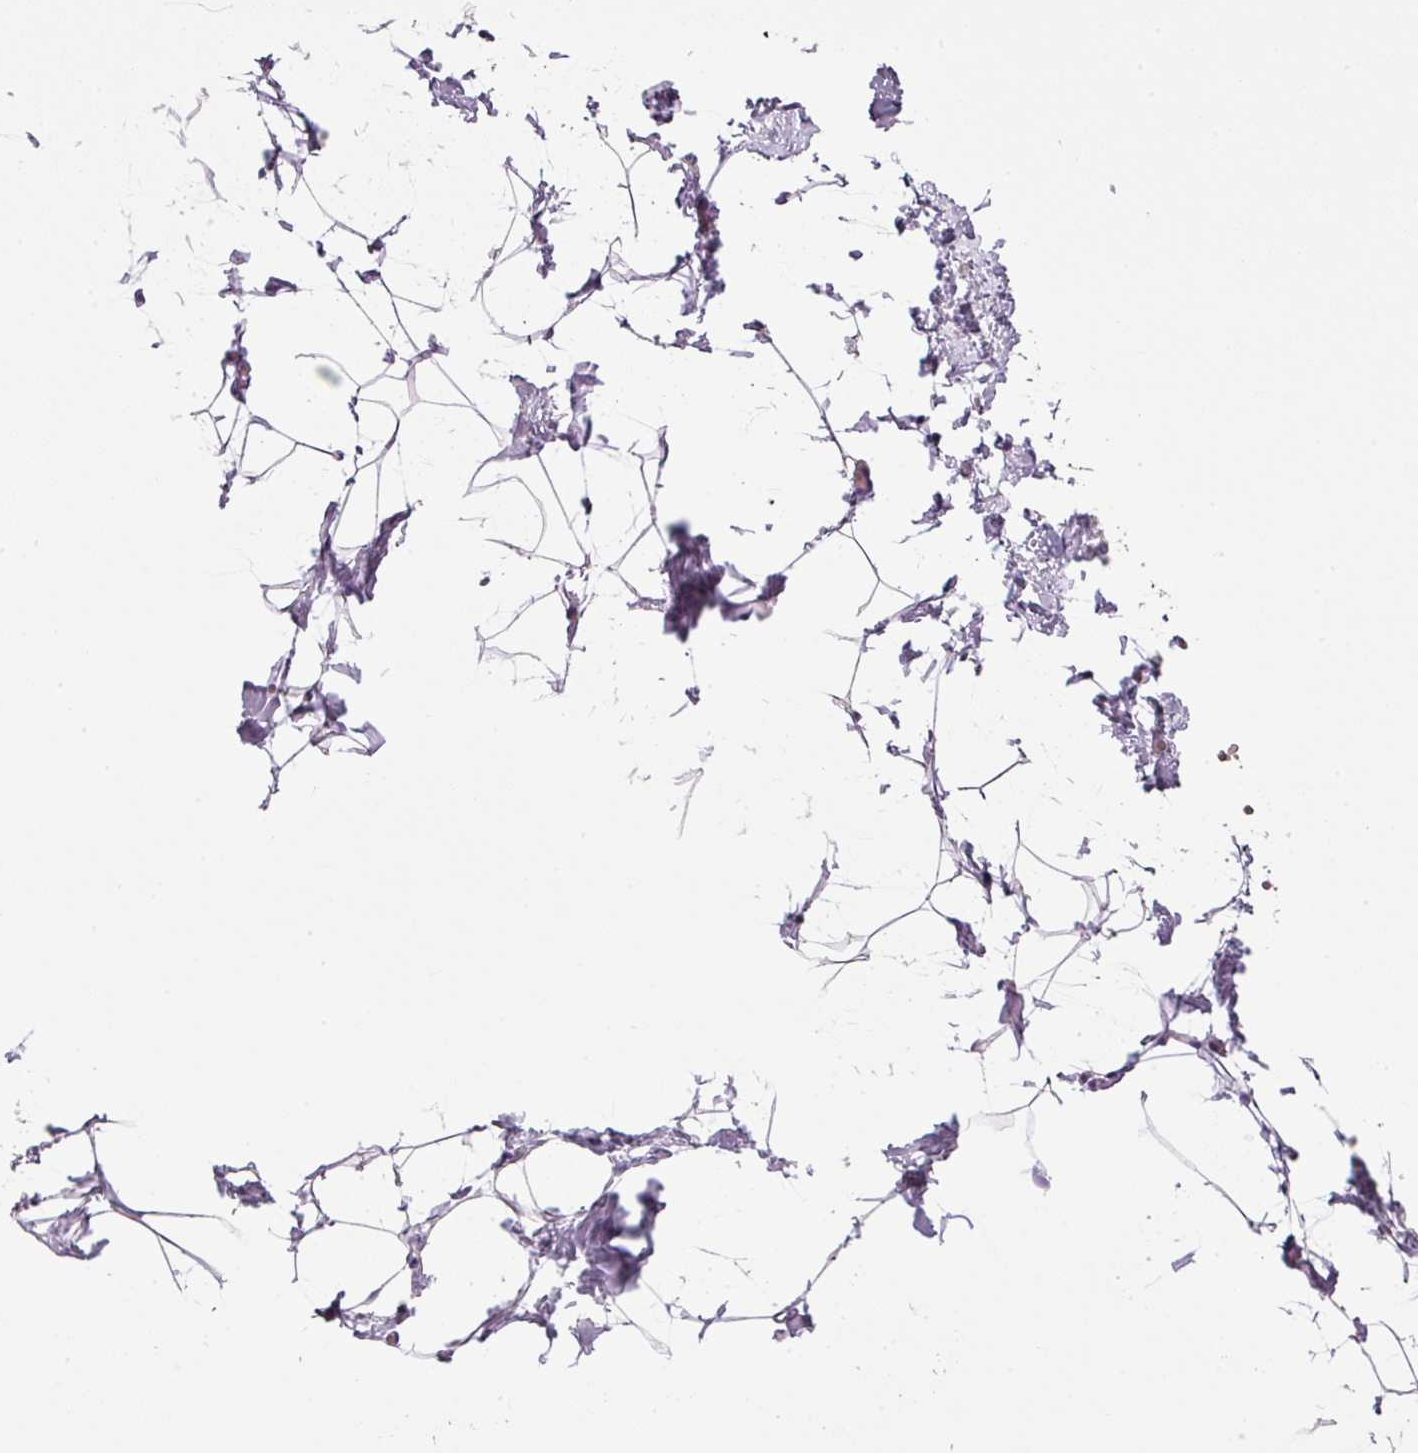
{"staining": {"intensity": "negative", "quantity": "none", "location": "none"}, "tissue": "breast", "cell_type": "Adipocytes", "image_type": "normal", "snomed": [{"axis": "morphology", "description": "Normal tissue, NOS"}, {"axis": "topography", "description": "Breast"}], "caption": "A high-resolution histopathology image shows immunohistochemistry (IHC) staining of normal breast, which demonstrates no significant staining in adipocytes.", "gene": "ZNF639", "patient": {"sex": "female", "age": 23}}